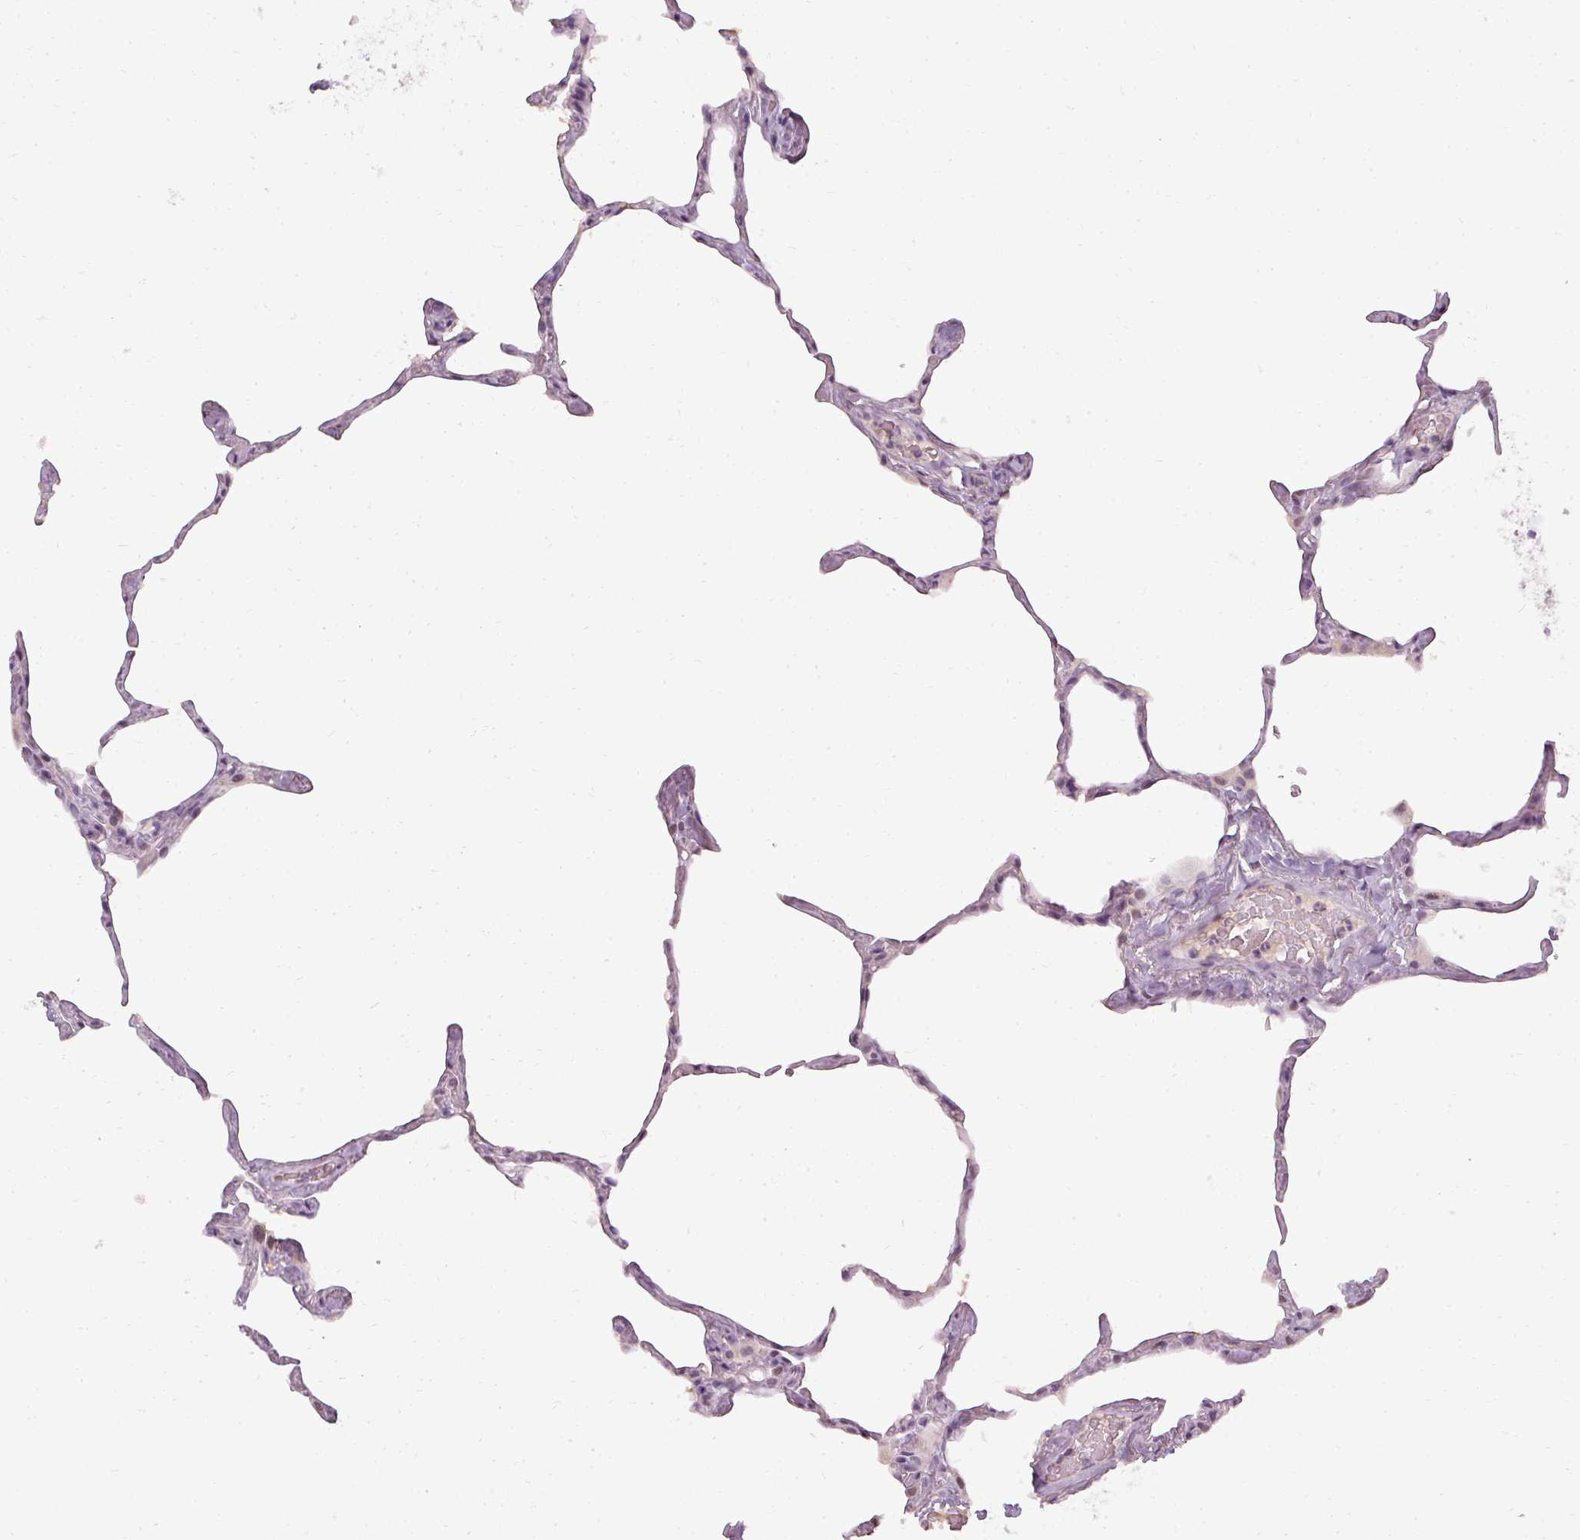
{"staining": {"intensity": "weak", "quantity": "25%-75%", "location": "nuclear"}, "tissue": "lung", "cell_type": "Alveolar cells", "image_type": "normal", "snomed": [{"axis": "morphology", "description": "Normal tissue, NOS"}, {"axis": "topography", "description": "Lung"}], "caption": "Immunohistochemical staining of benign human lung displays weak nuclear protein expression in about 25%-75% of alveolar cells.", "gene": "BCAS3", "patient": {"sex": "male", "age": 65}}